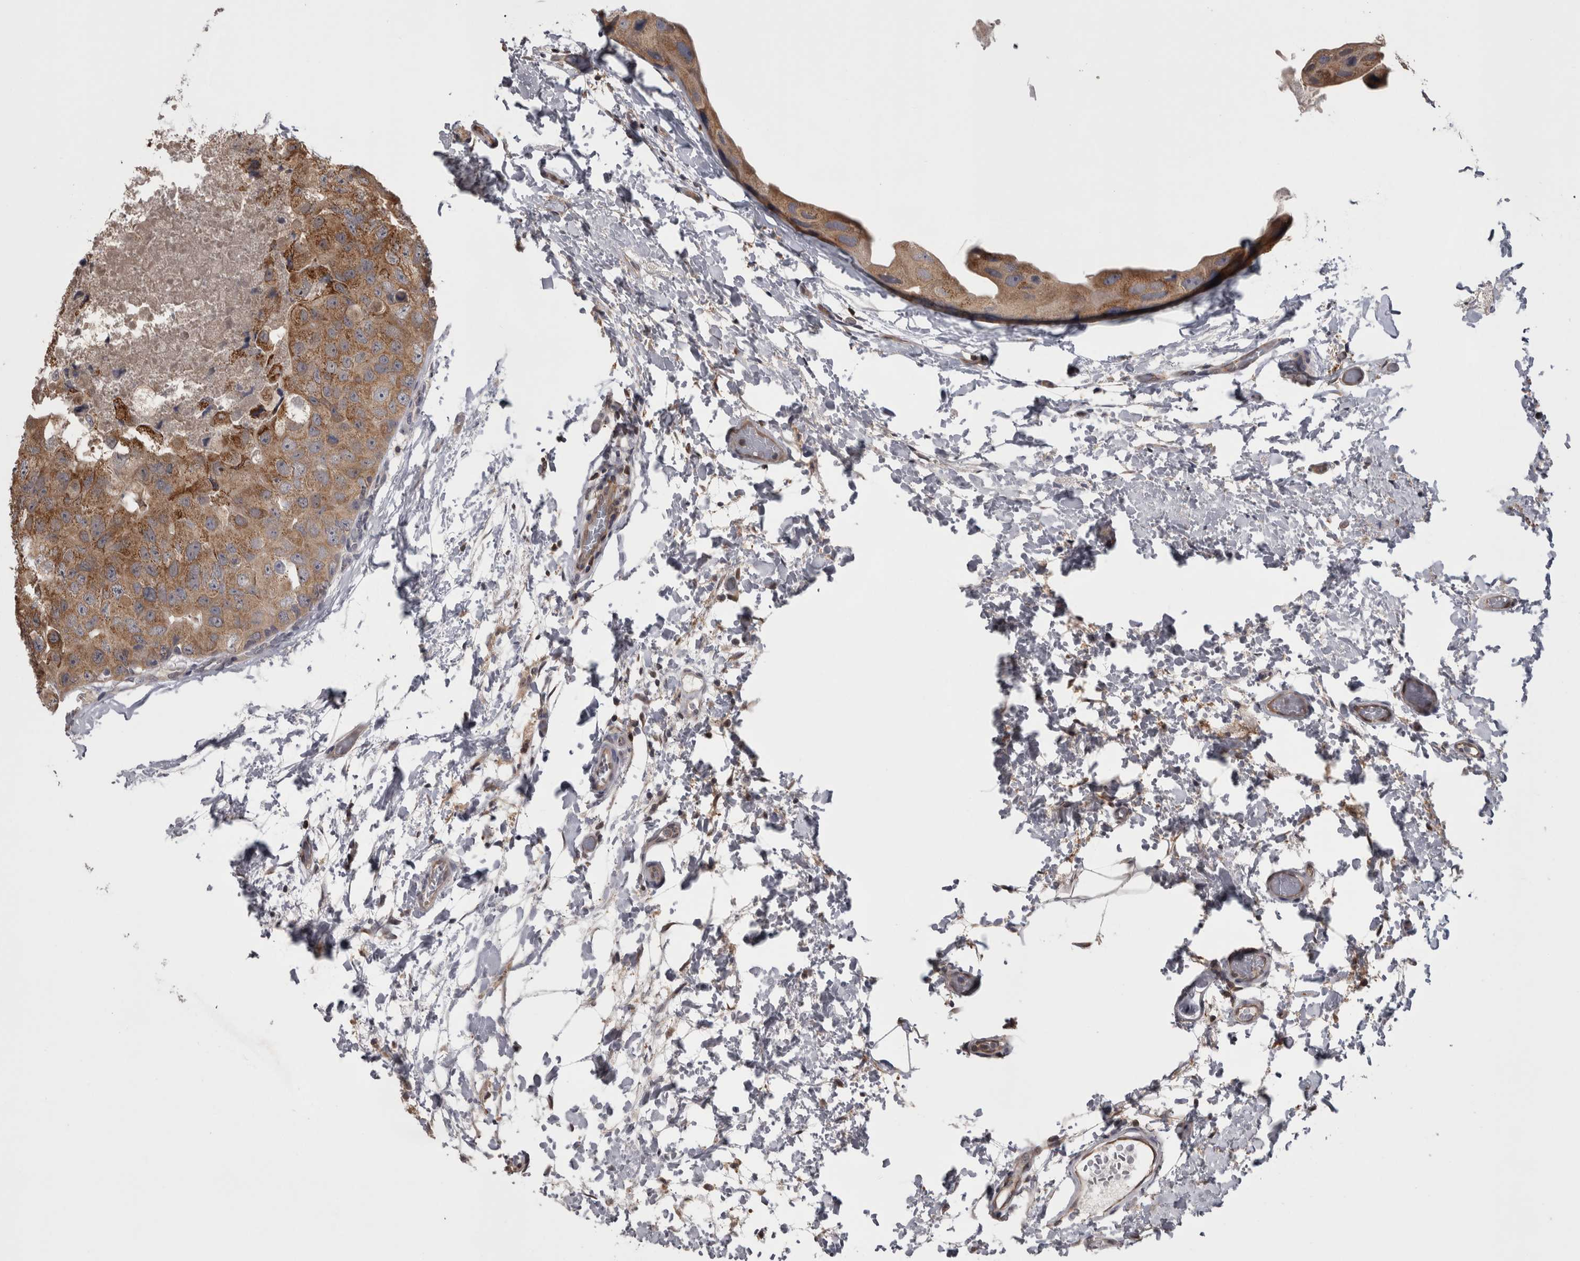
{"staining": {"intensity": "moderate", "quantity": ">75%", "location": "cytoplasmic/membranous"}, "tissue": "breast cancer", "cell_type": "Tumor cells", "image_type": "cancer", "snomed": [{"axis": "morphology", "description": "Duct carcinoma"}, {"axis": "topography", "description": "Breast"}], "caption": "Immunohistochemistry (IHC) photomicrograph of breast cancer (infiltrating ductal carcinoma) stained for a protein (brown), which reveals medium levels of moderate cytoplasmic/membranous positivity in about >75% of tumor cells.", "gene": "APRT", "patient": {"sex": "female", "age": 62}}